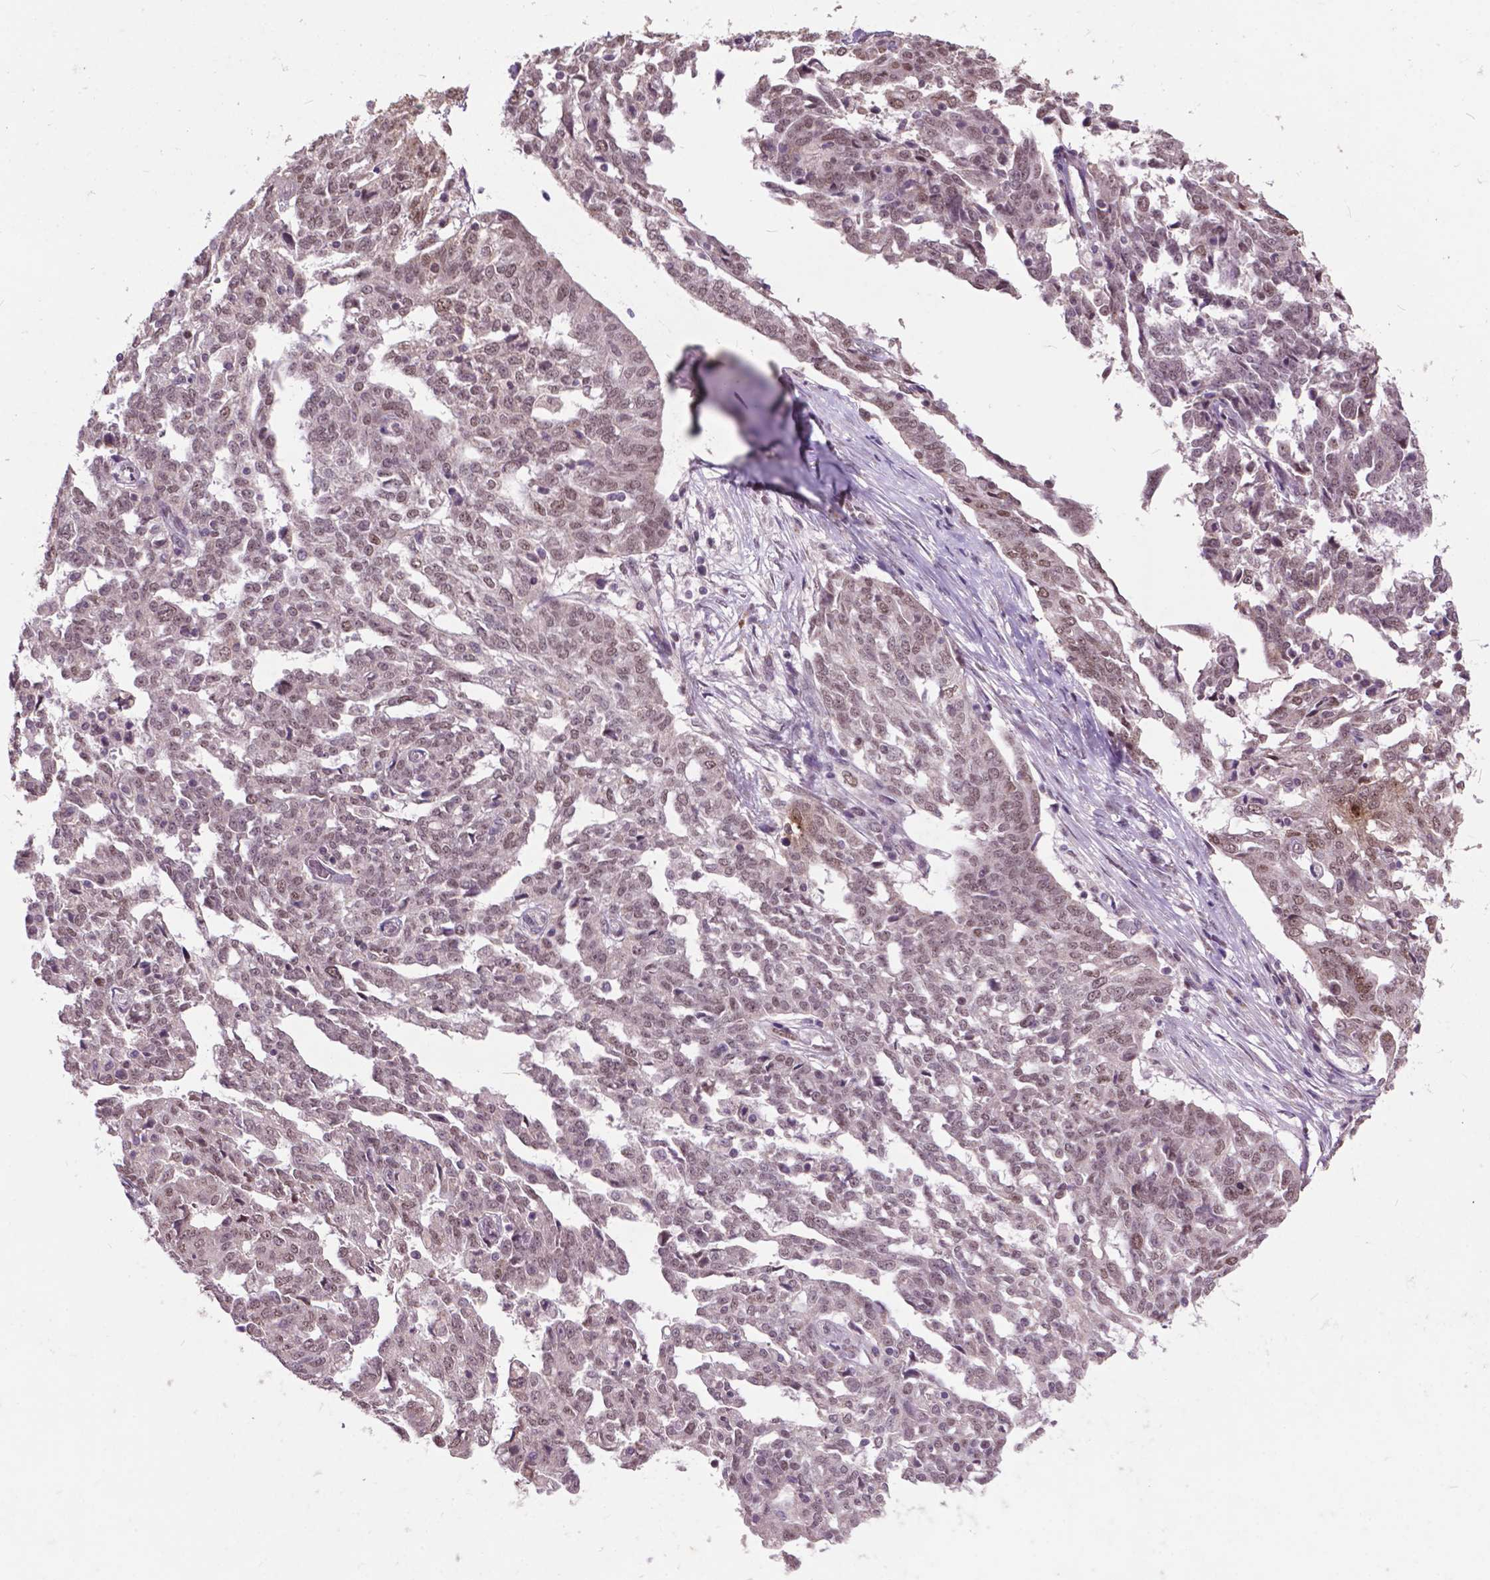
{"staining": {"intensity": "weak", "quantity": ">75%", "location": "nuclear"}, "tissue": "ovarian cancer", "cell_type": "Tumor cells", "image_type": "cancer", "snomed": [{"axis": "morphology", "description": "Cystadenocarcinoma, serous, NOS"}, {"axis": "topography", "description": "Ovary"}], "caption": "IHC of human ovarian cancer displays low levels of weak nuclear expression in about >75% of tumor cells.", "gene": "MSH2", "patient": {"sex": "female", "age": 67}}